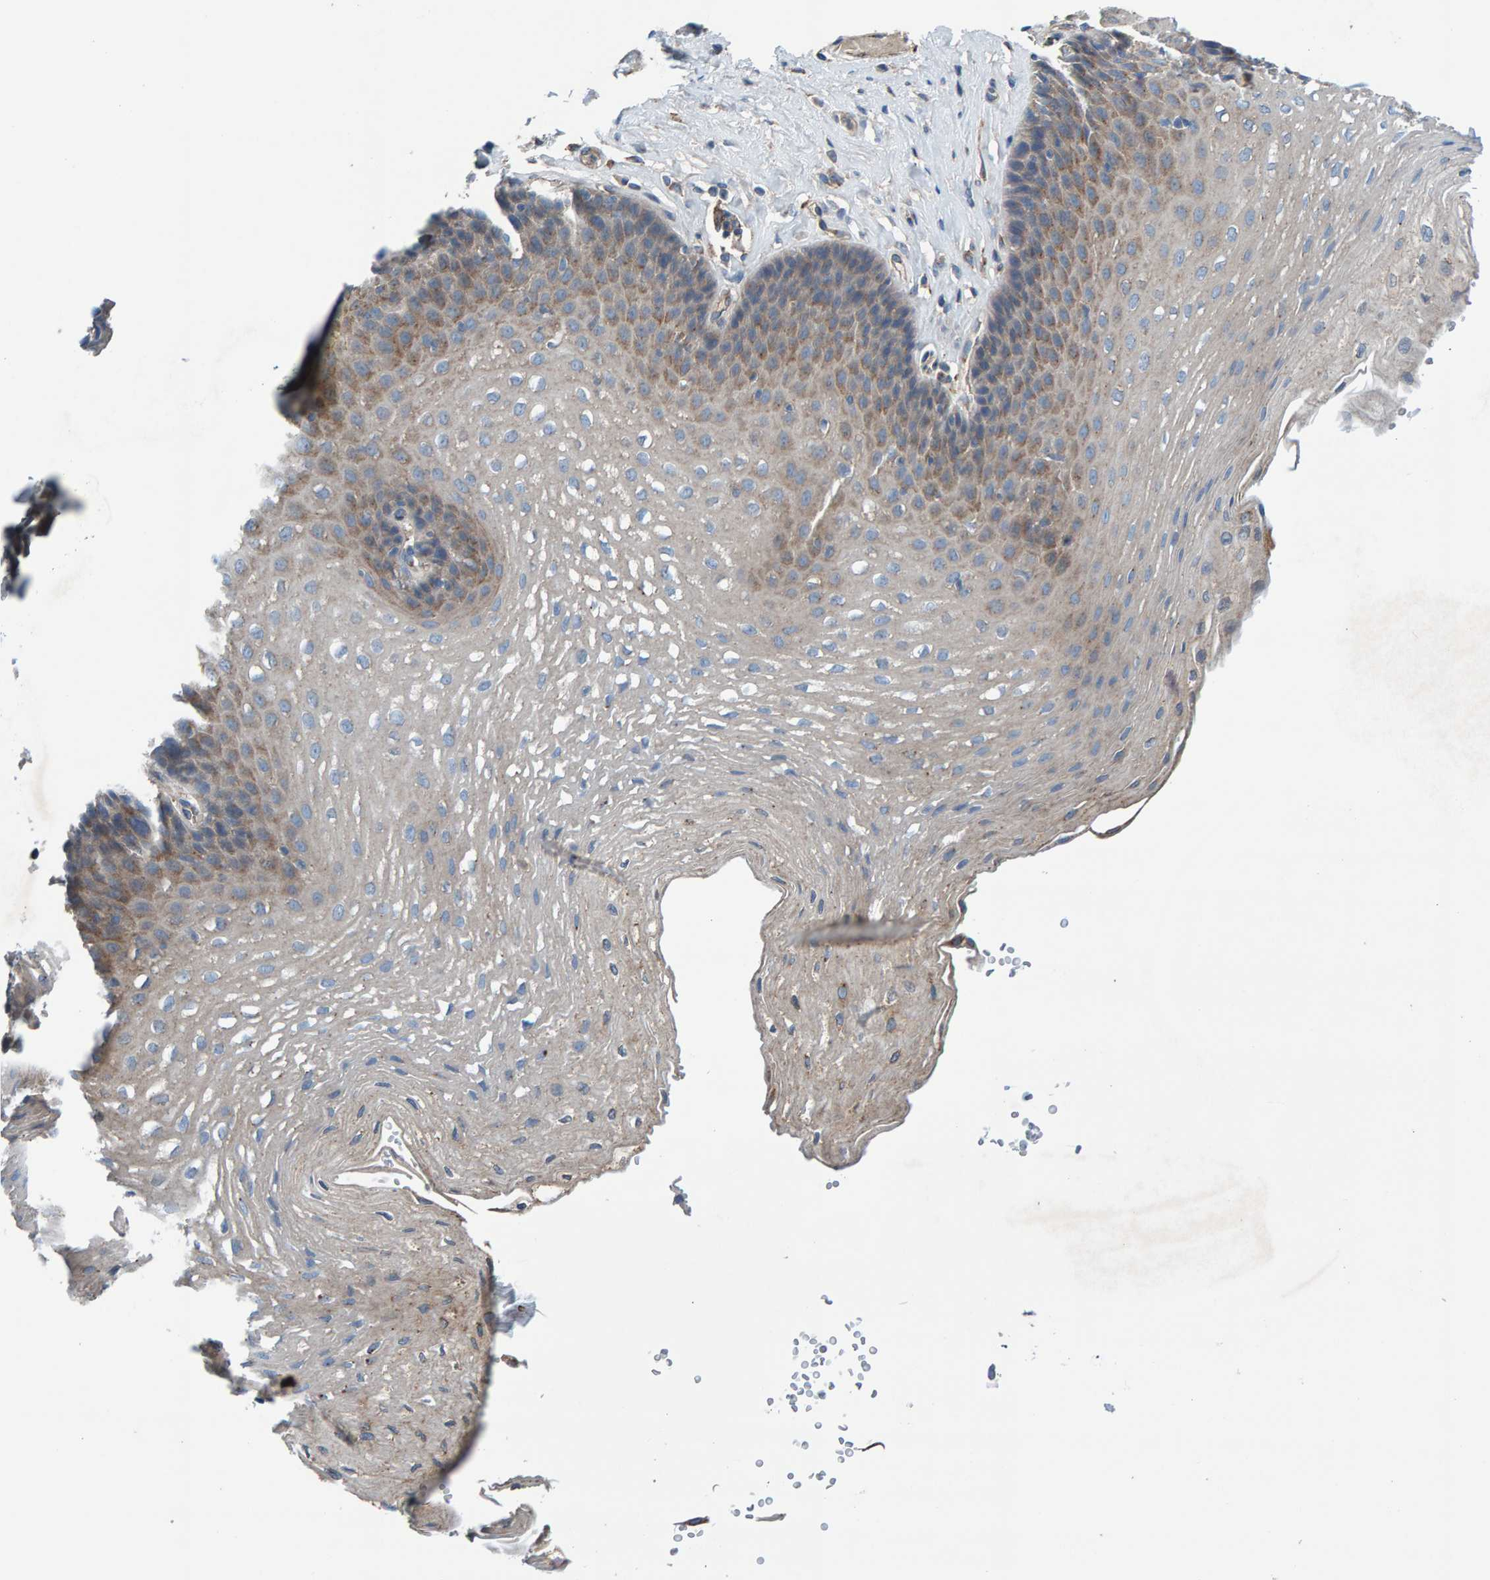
{"staining": {"intensity": "moderate", "quantity": "<25%", "location": "cytoplasmic/membranous"}, "tissue": "esophagus", "cell_type": "Squamous epithelial cells", "image_type": "normal", "snomed": [{"axis": "morphology", "description": "Normal tissue, NOS"}, {"axis": "topography", "description": "Esophagus"}], "caption": "A photomicrograph of esophagus stained for a protein reveals moderate cytoplasmic/membranous brown staining in squamous epithelial cells.", "gene": "MKLN1", "patient": {"sex": "female", "age": 66}}